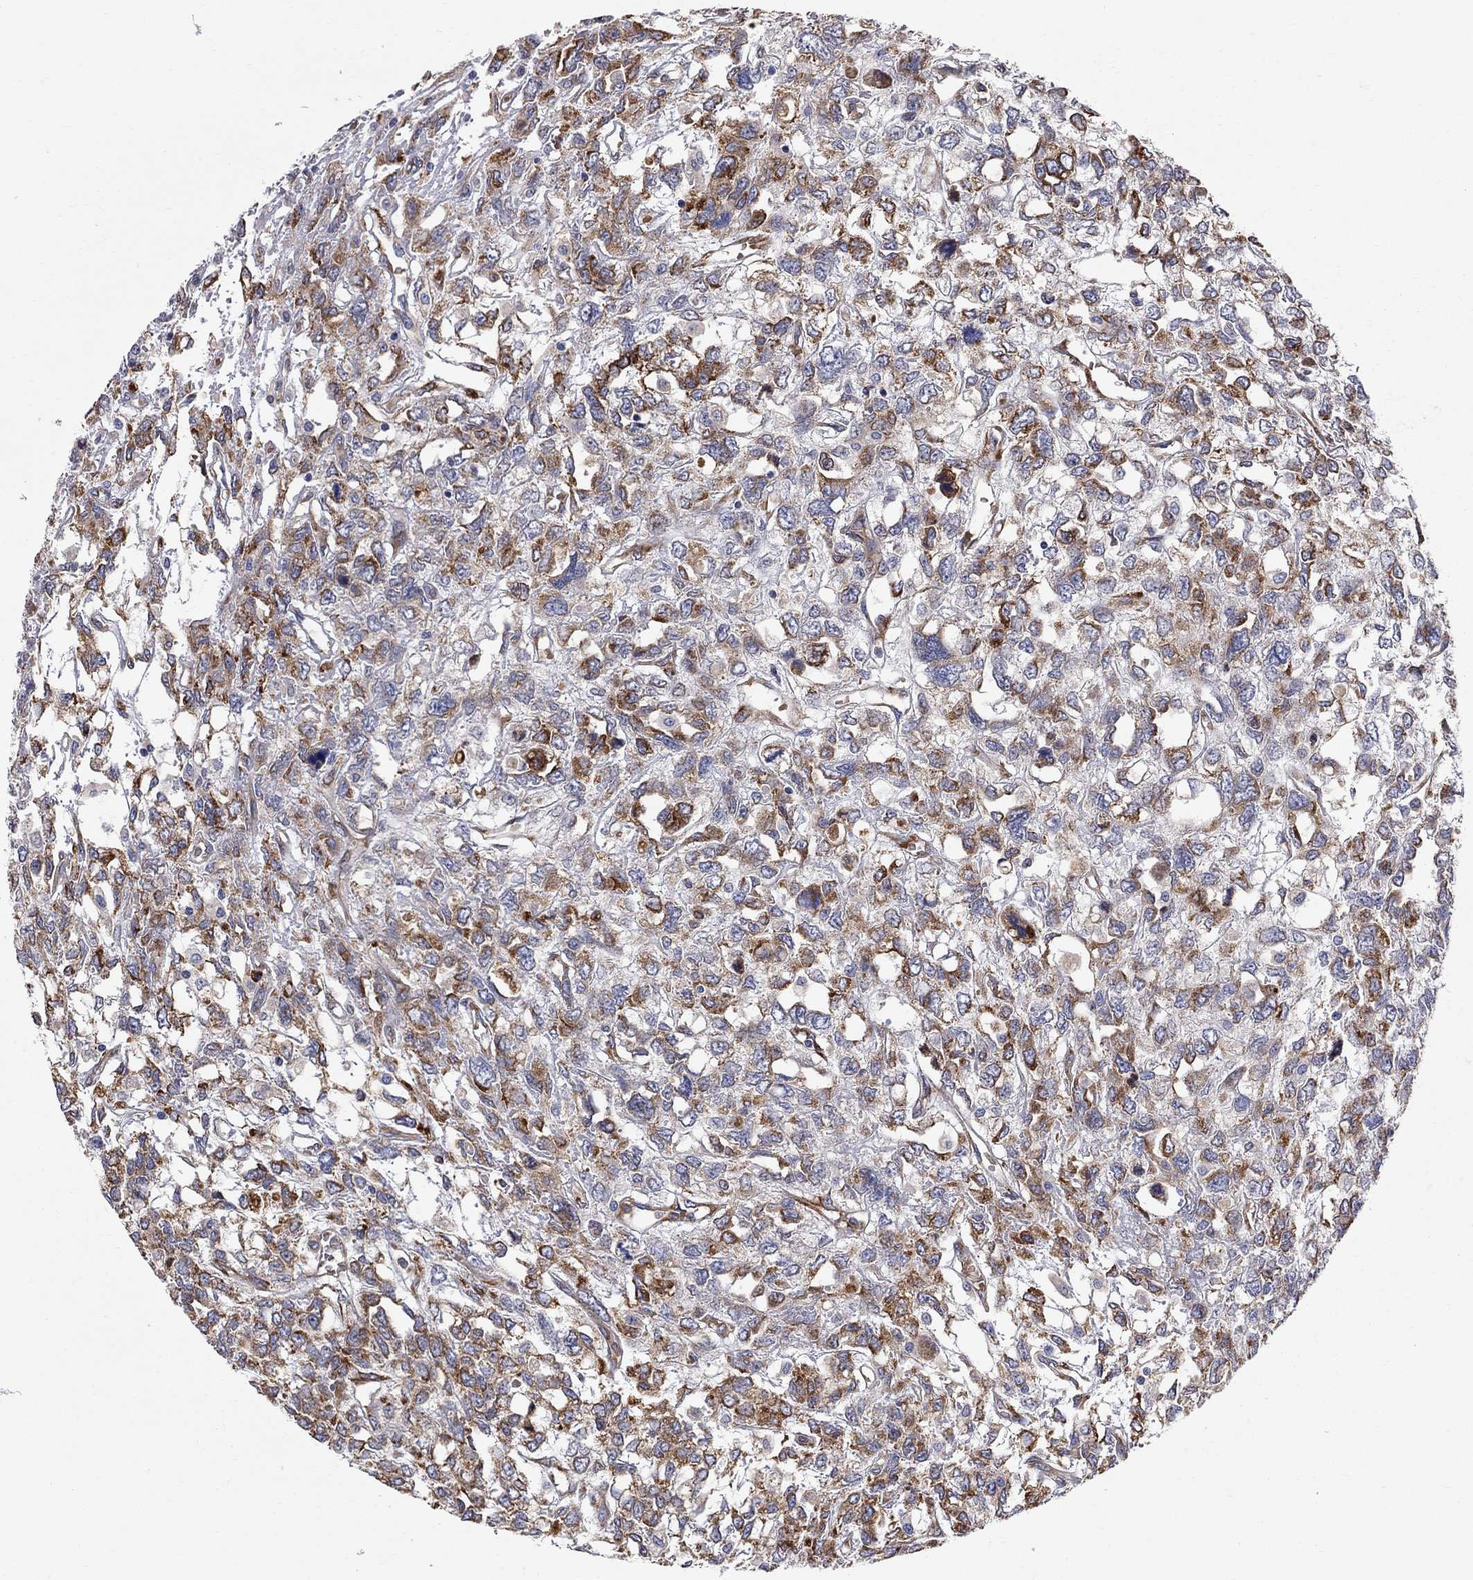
{"staining": {"intensity": "strong", "quantity": "25%-75%", "location": "cytoplasmic/membranous"}, "tissue": "testis cancer", "cell_type": "Tumor cells", "image_type": "cancer", "snomed": [{"axis": "morphology", "description": "Seminoma, NOS"}, {"axis": "topography", "description": "Testis"}], "caption": "This photomicrograph demonstrates testis cancer (seminoma) stained with immunohistochemistry (IHC) to label a protein in brown. The cytoplasmic/membranous of tumor cells show strong positivity for the protein. Nuclei are counter-stained blue.", "gene": "CASTOR1", "patient": {"sex": "male", "age": 52}}